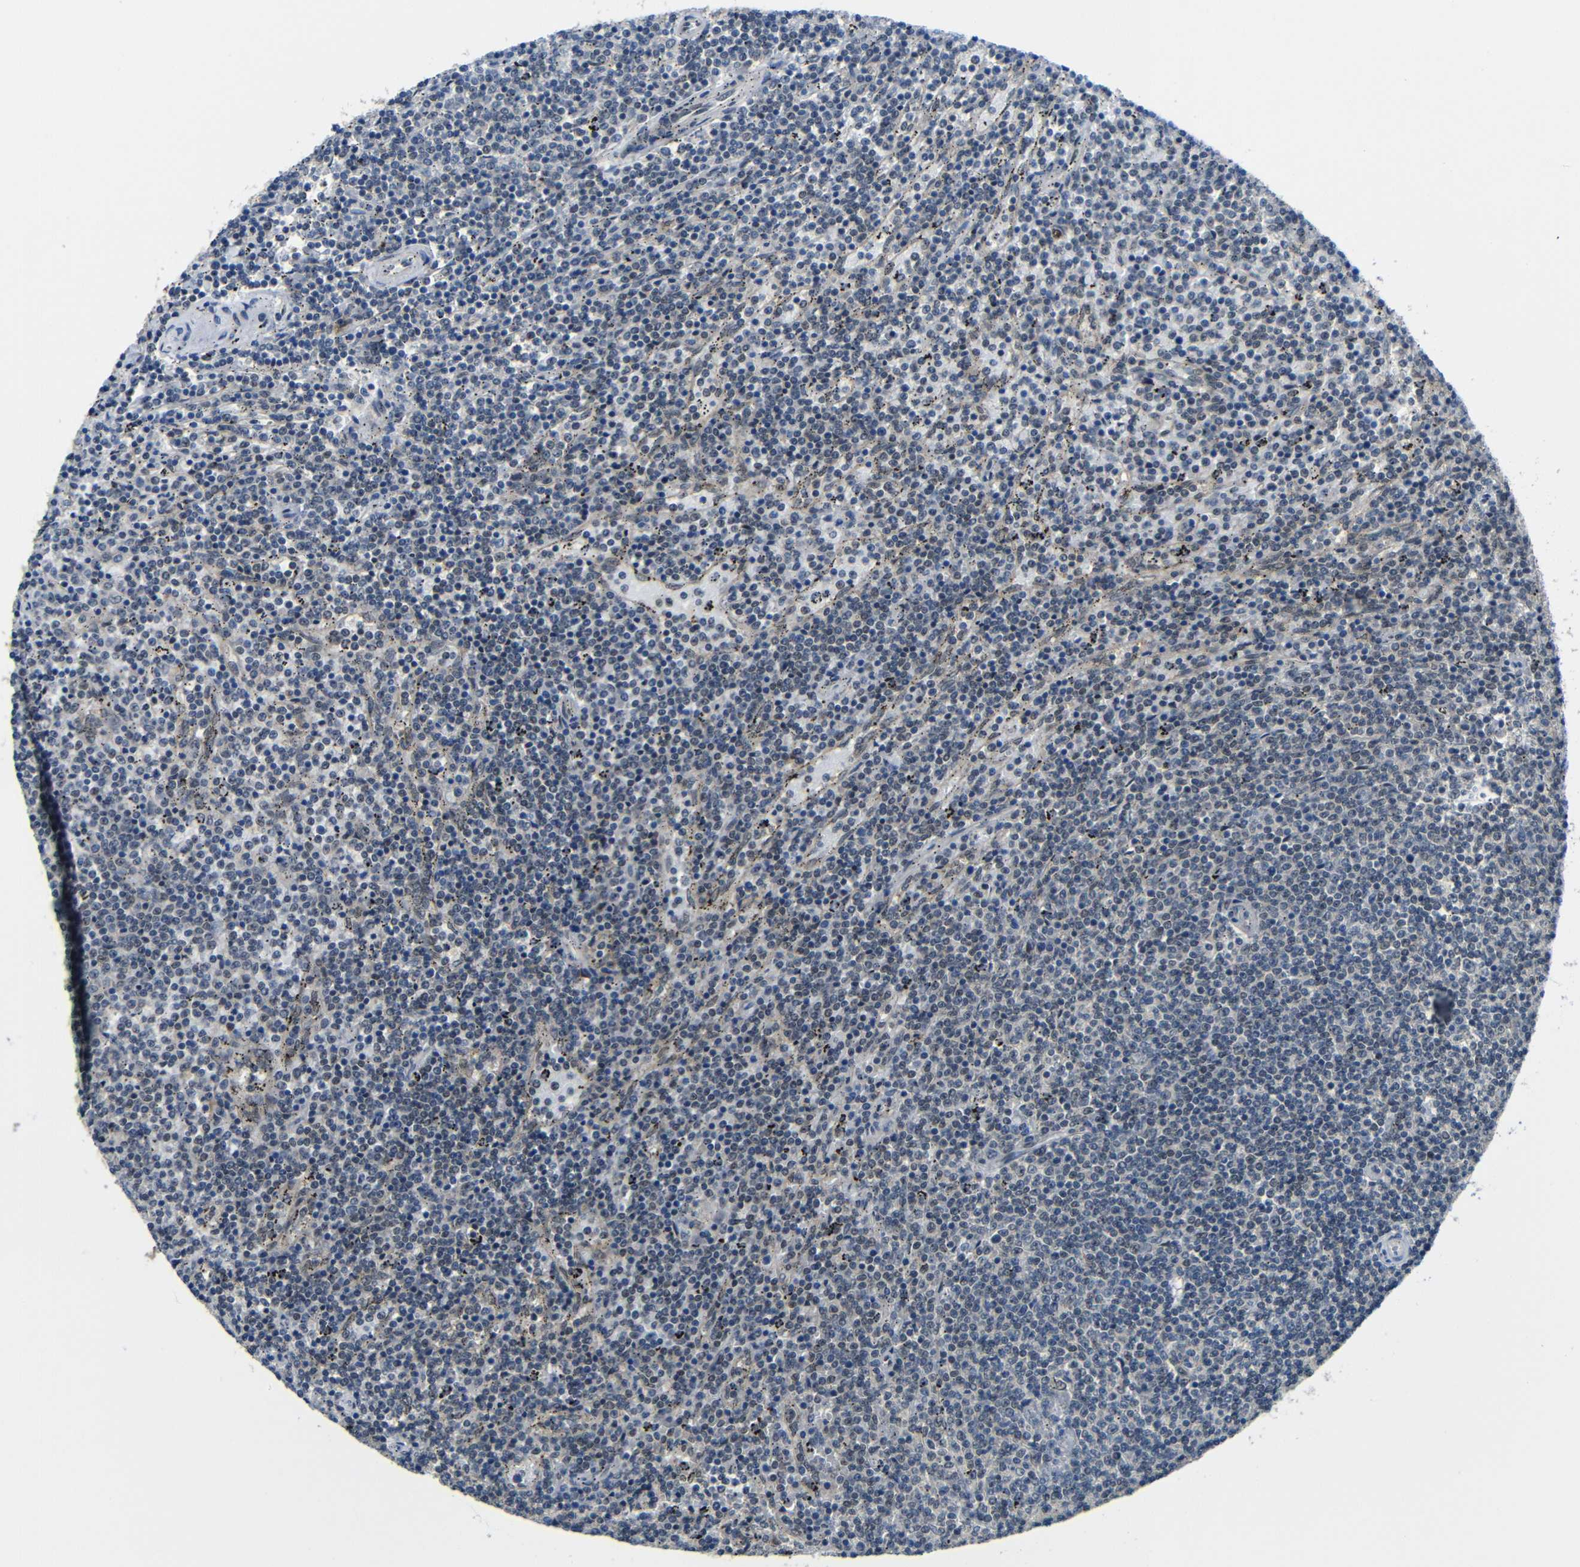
{"staining": {"intensity": "negative", "quantity": "none", "location": "none"}, "tissue": "lymphoma", "cell_type": "Tumor cells", "image_type": "cancer", "snomed": [{"axis": "morphology", "description": "Malignant lymphoma, non-Hodgkin's type, Low grade"}, {"axis": "topography", "description": "Spleen"}], "caption": "Tumor cells are negative for brown protein staining in low-grade malignant lymphoma, non-Hodgkin's type.", "gene": "FAM172A", "patient": {"sex": "female", "age": 50}}